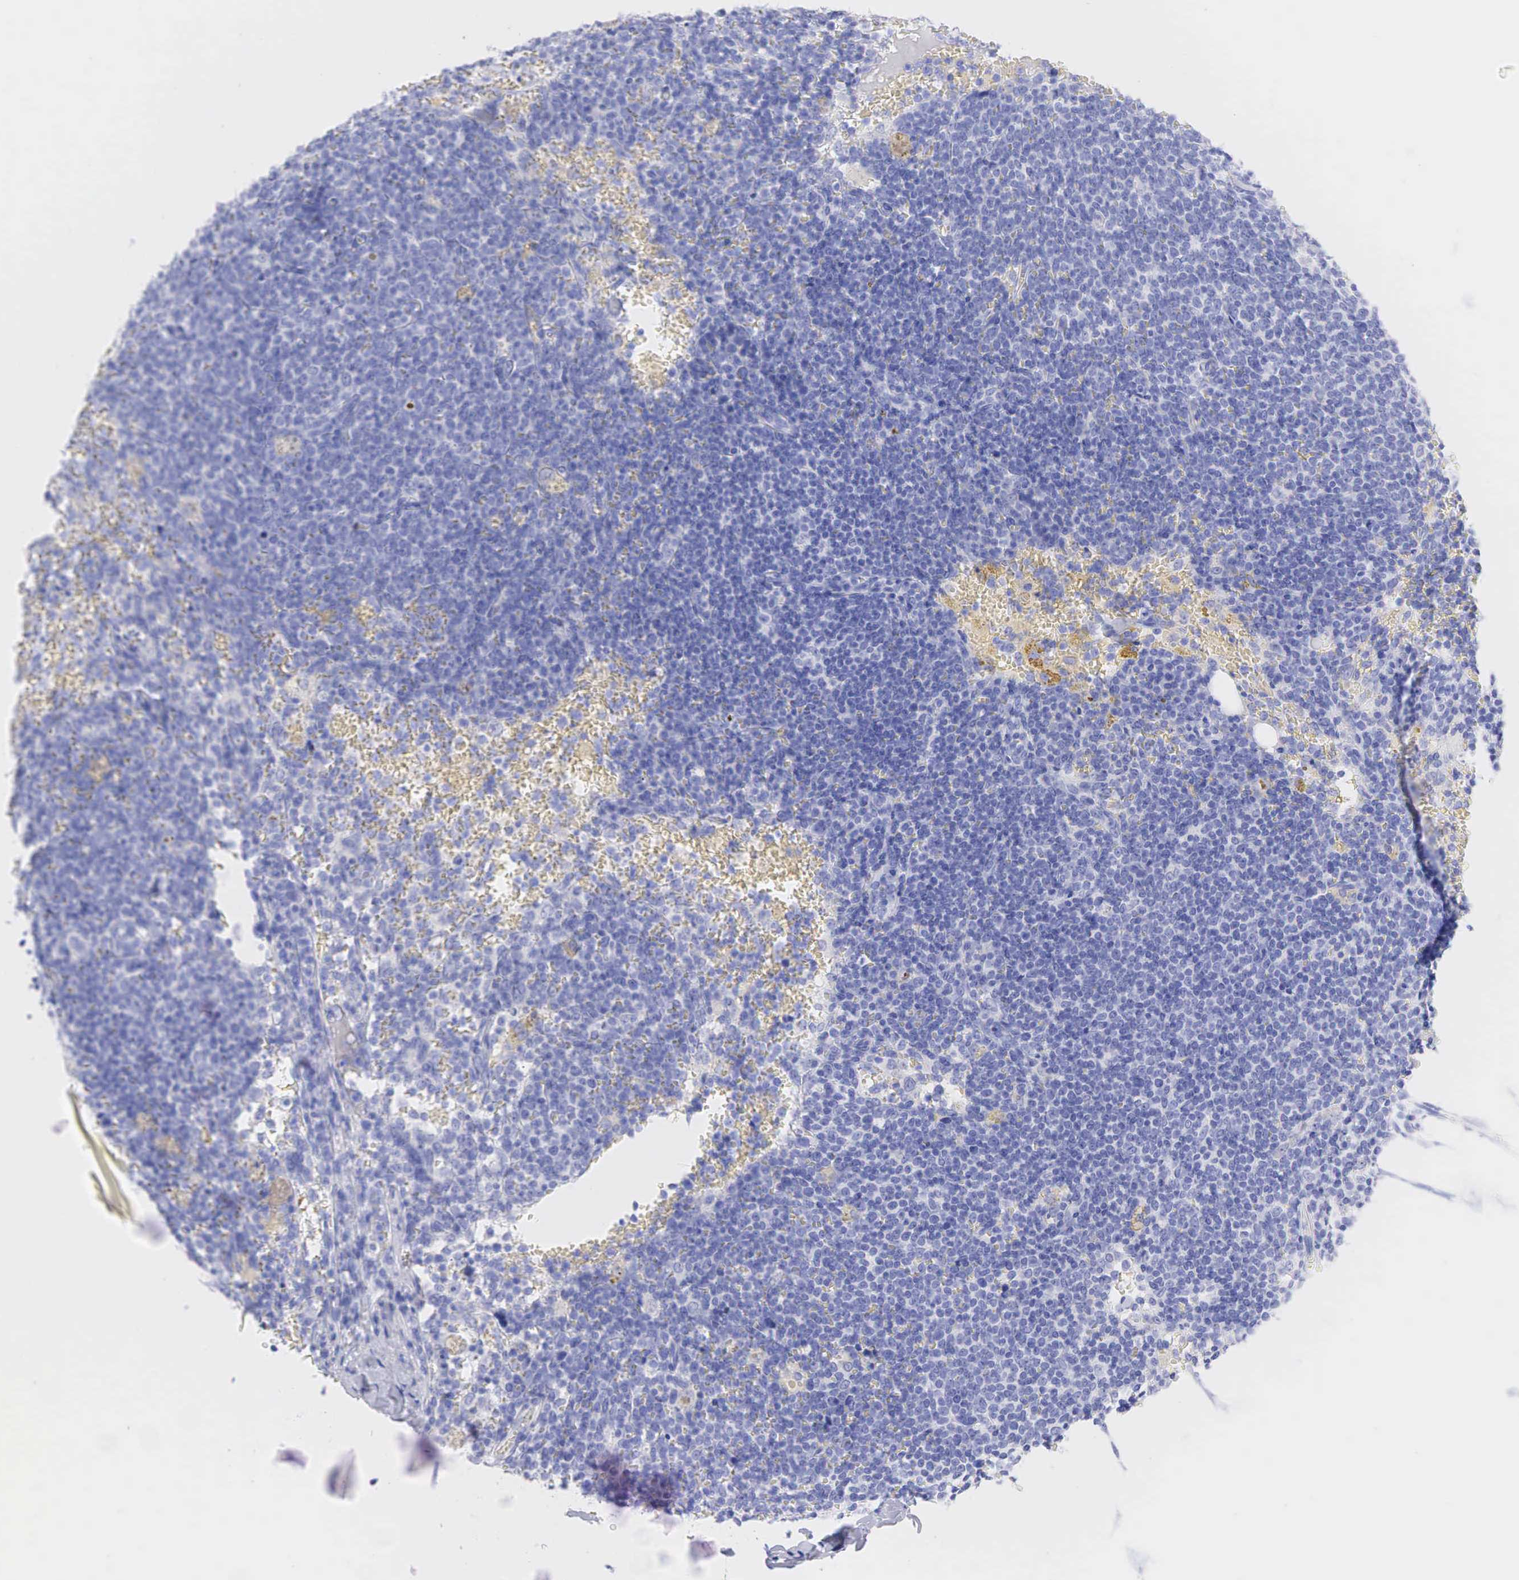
{"staining": {"intensity": "negative", "quantity": "none", "location": "none"}, "tissue": "lymphoma", "cell_type": "Tumor cells", "image_type": "cancer", "snomed": [{"axis": "morphology", "description": "Malignant lymphoma, non-Hodgkin's type, High grade"}, {"axis": "topography", "description": "Lymph node"}], "caption": "DAB (3,3'-diaminobenzidine) immunohistochemical staining of high-grade malignant lymphoma, non-Hodgkin's type reveals no significant staining in tumor cells.", "gene": "KRT14", "patient": {"sex": "female", "age": 76}}